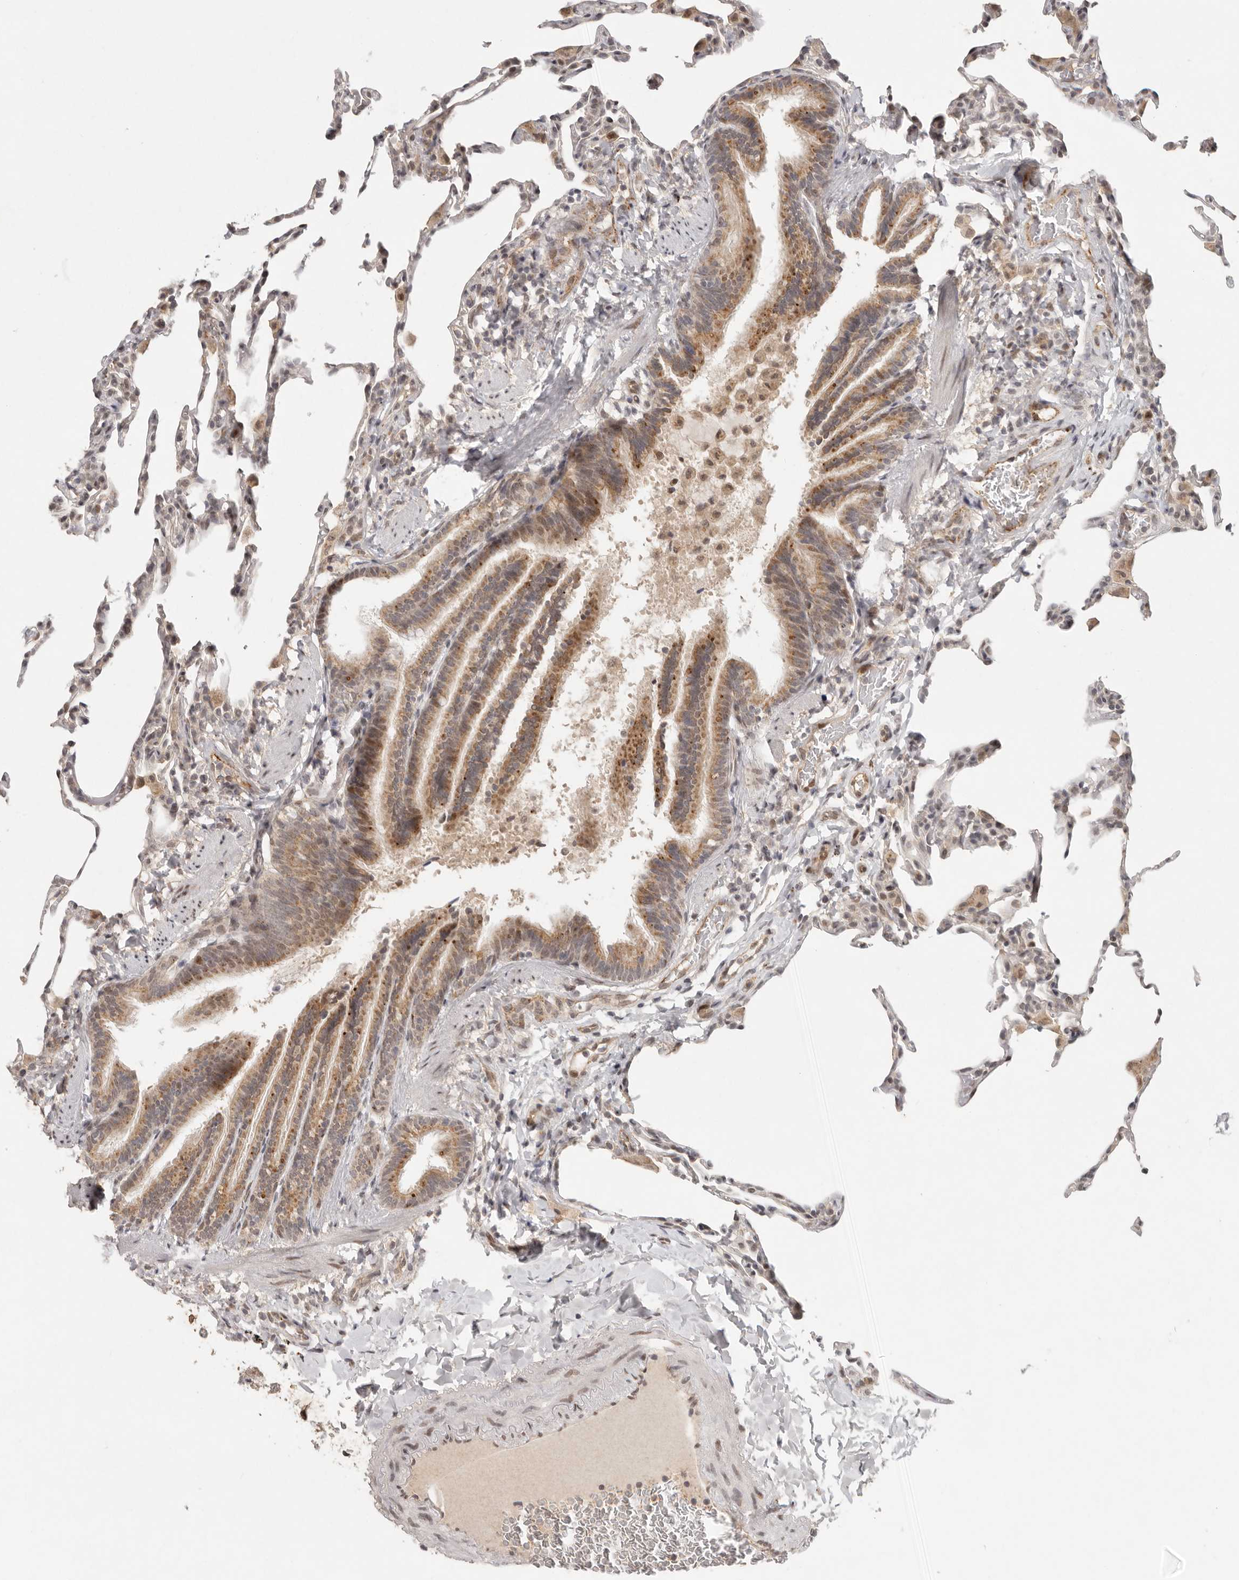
{"staining": {"intensity": "weak", "quantity": "25%-75%", "location": "cytoplasmic/membranous,nuclear"}, "tissue": "lung", "cell_type": "Alveolar cells", "image_type": "normal", "snomed": [{"axis": "morphology", "description": "Normal tissue, NOS"}, {"axis": "topography", "description": "Lung"}], "caption": "A brown stain highlights weak cytoplasmic/membranous,nuclear positivity of a protein in alveolar cells of unremarkable lung.", "gene": "LRRC75A", "patient": {"sex": "male", "age": 20}}